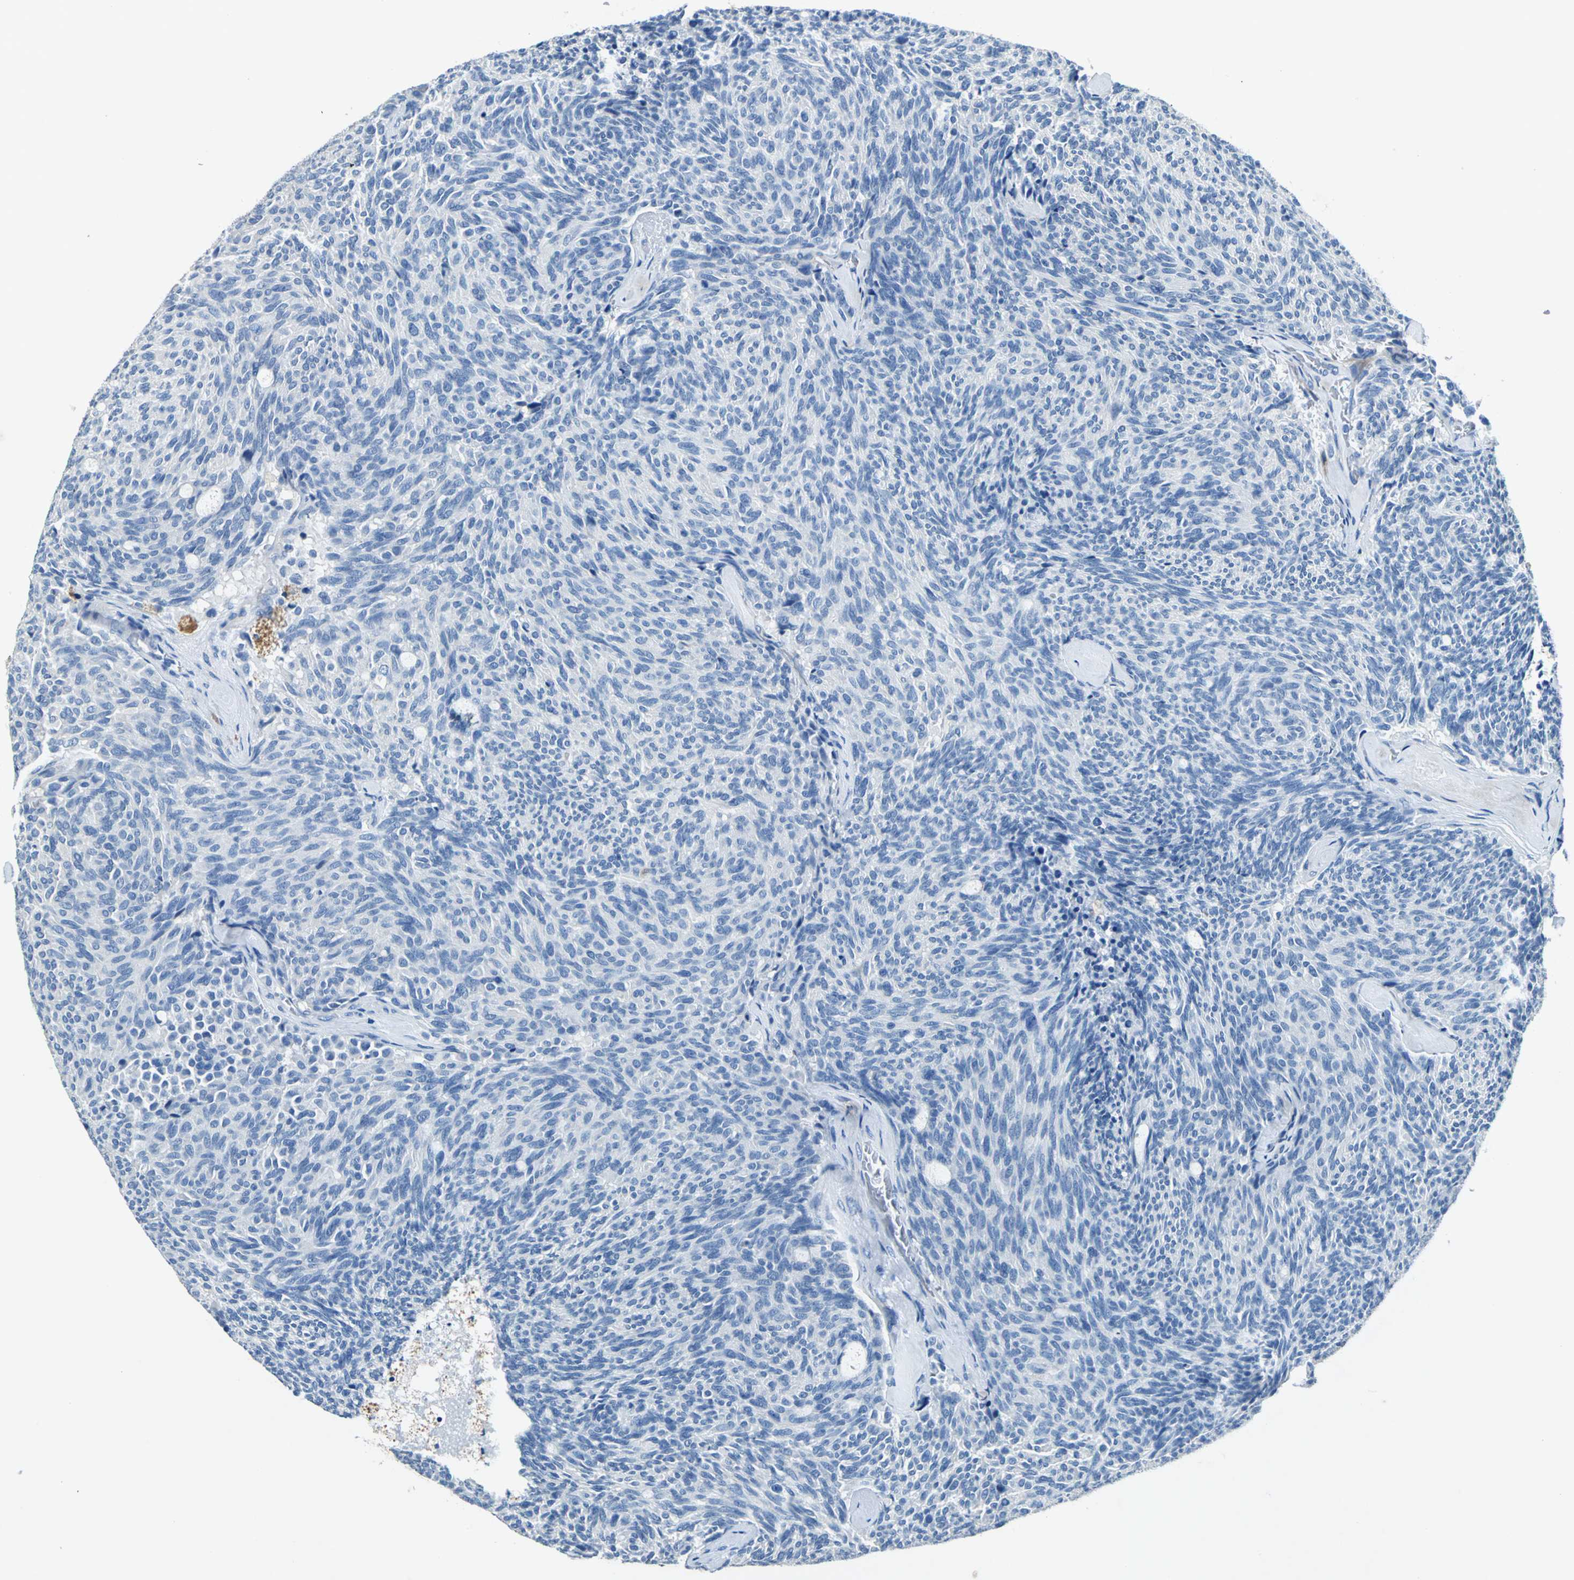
{"staining": {"intensity": "negative", "quantity": "none", "location": "none"}, "tissue": "carcinoid", "cell_type": "Tumor cells", "image_type": "cancer", "snomed": [{"axis": "morphology", "description": "Carcinoid, malignant, NOS"}, {"axis": "topography", "description": "Pancreas"}], "caption": "Malignant carcinoid stained for a protein using IHC demonstrates no positivity tumor cells.", "gene": "RPS13", "patient": {"sex": "female", "age": 54}}